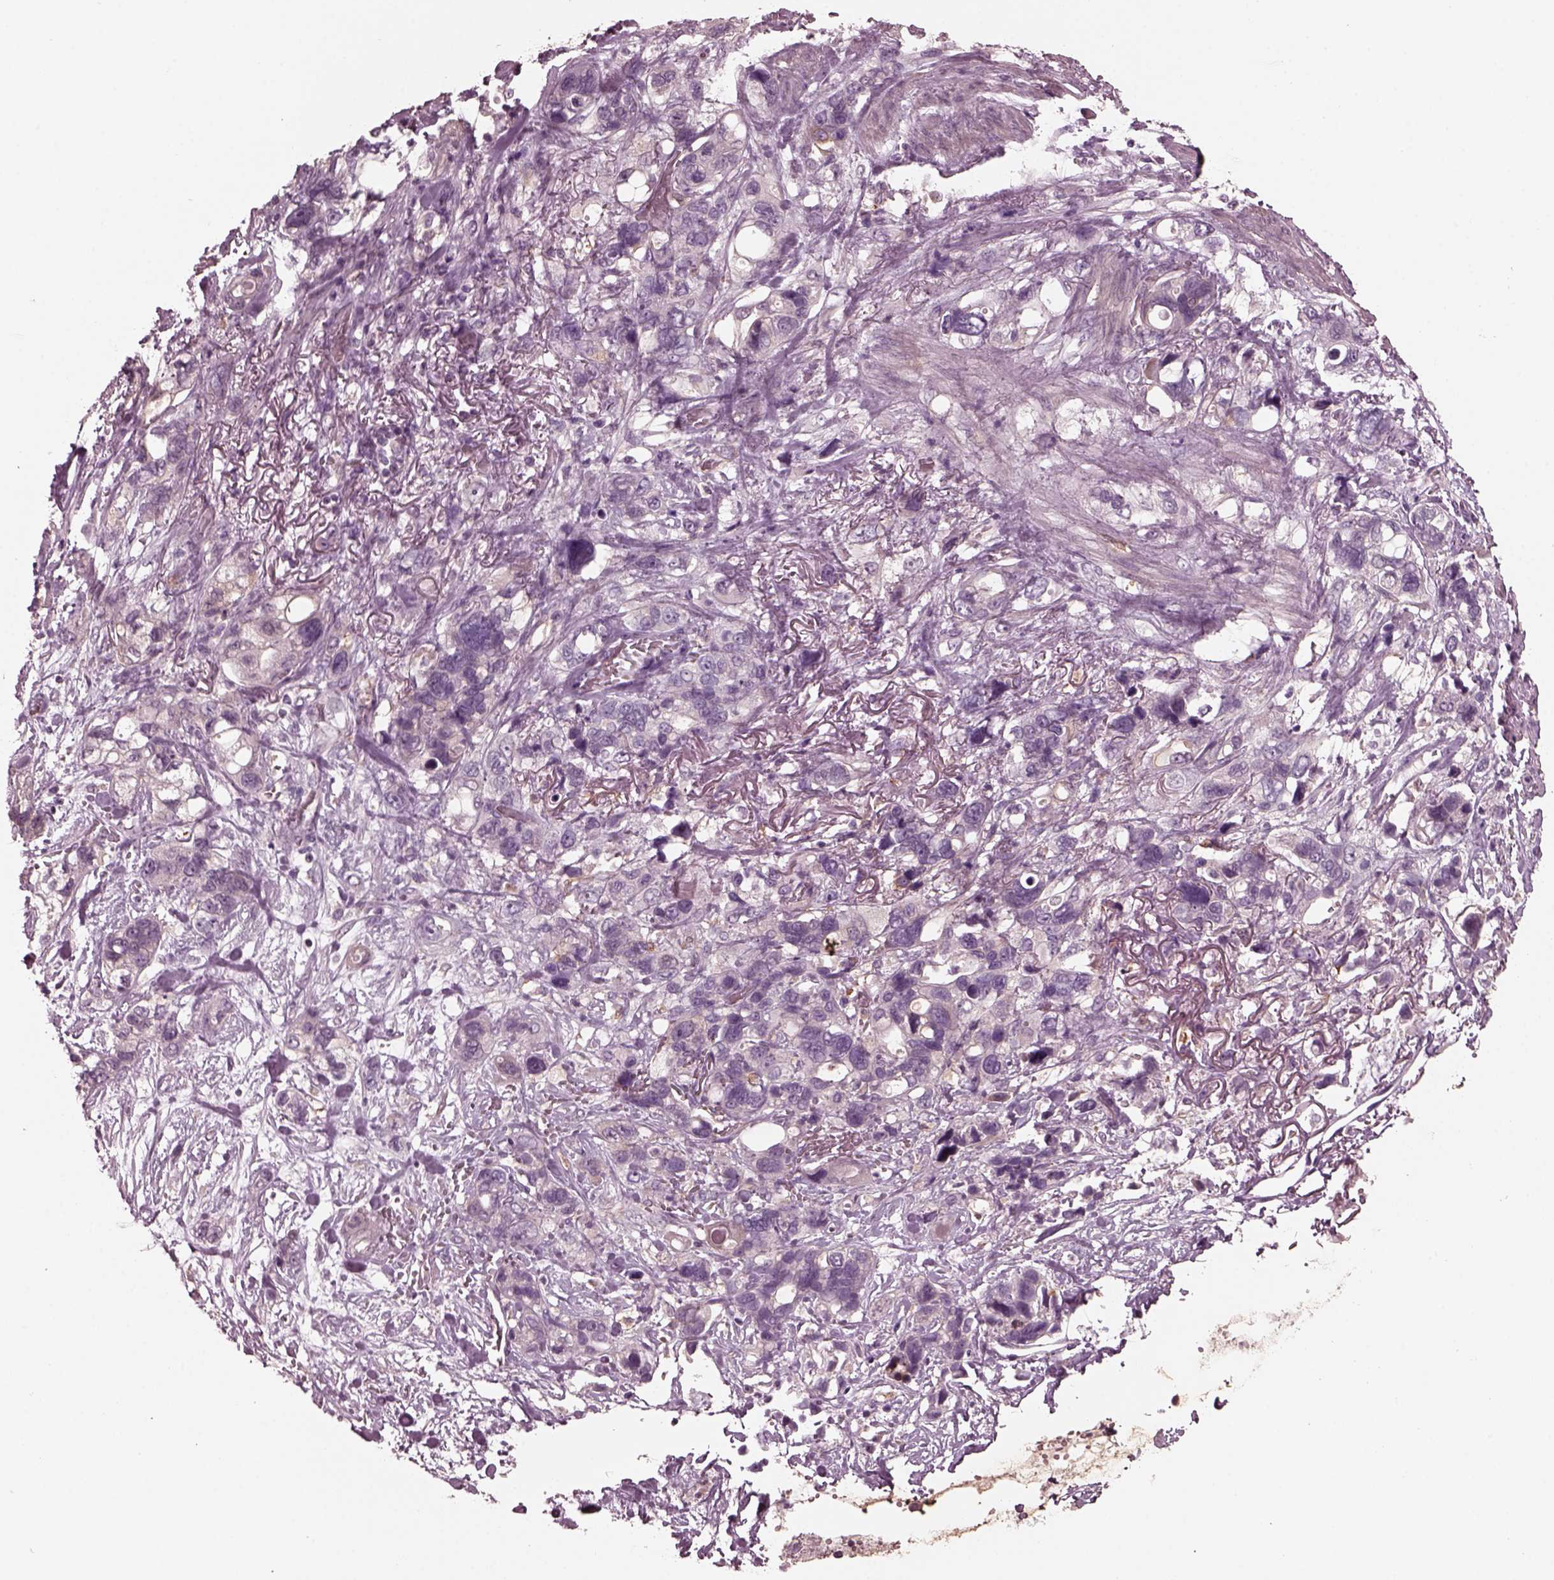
{"staining": {"intensity": "negative", "quantity": "none", "location": "none"}, "tissue": "stomach cancer", "cell_type": "Tumor cells", "image_type": "cancer", "snomed": [{"axis": "morphology", "description": "Adenocarcinoma, NOS"}, {"axis": "topography", "description": "Stomach, upper"}], "caption": "High magnification brightfield microscopy of stomach adenocarcinoma stained with DAB (3,3'-diaminobenzidine) (brown) and counterstained with hematoxylin (blue): tumor cells show no significant expression.", "gene": "PORCN", "patient": {"sex": "female", "age": 81}}